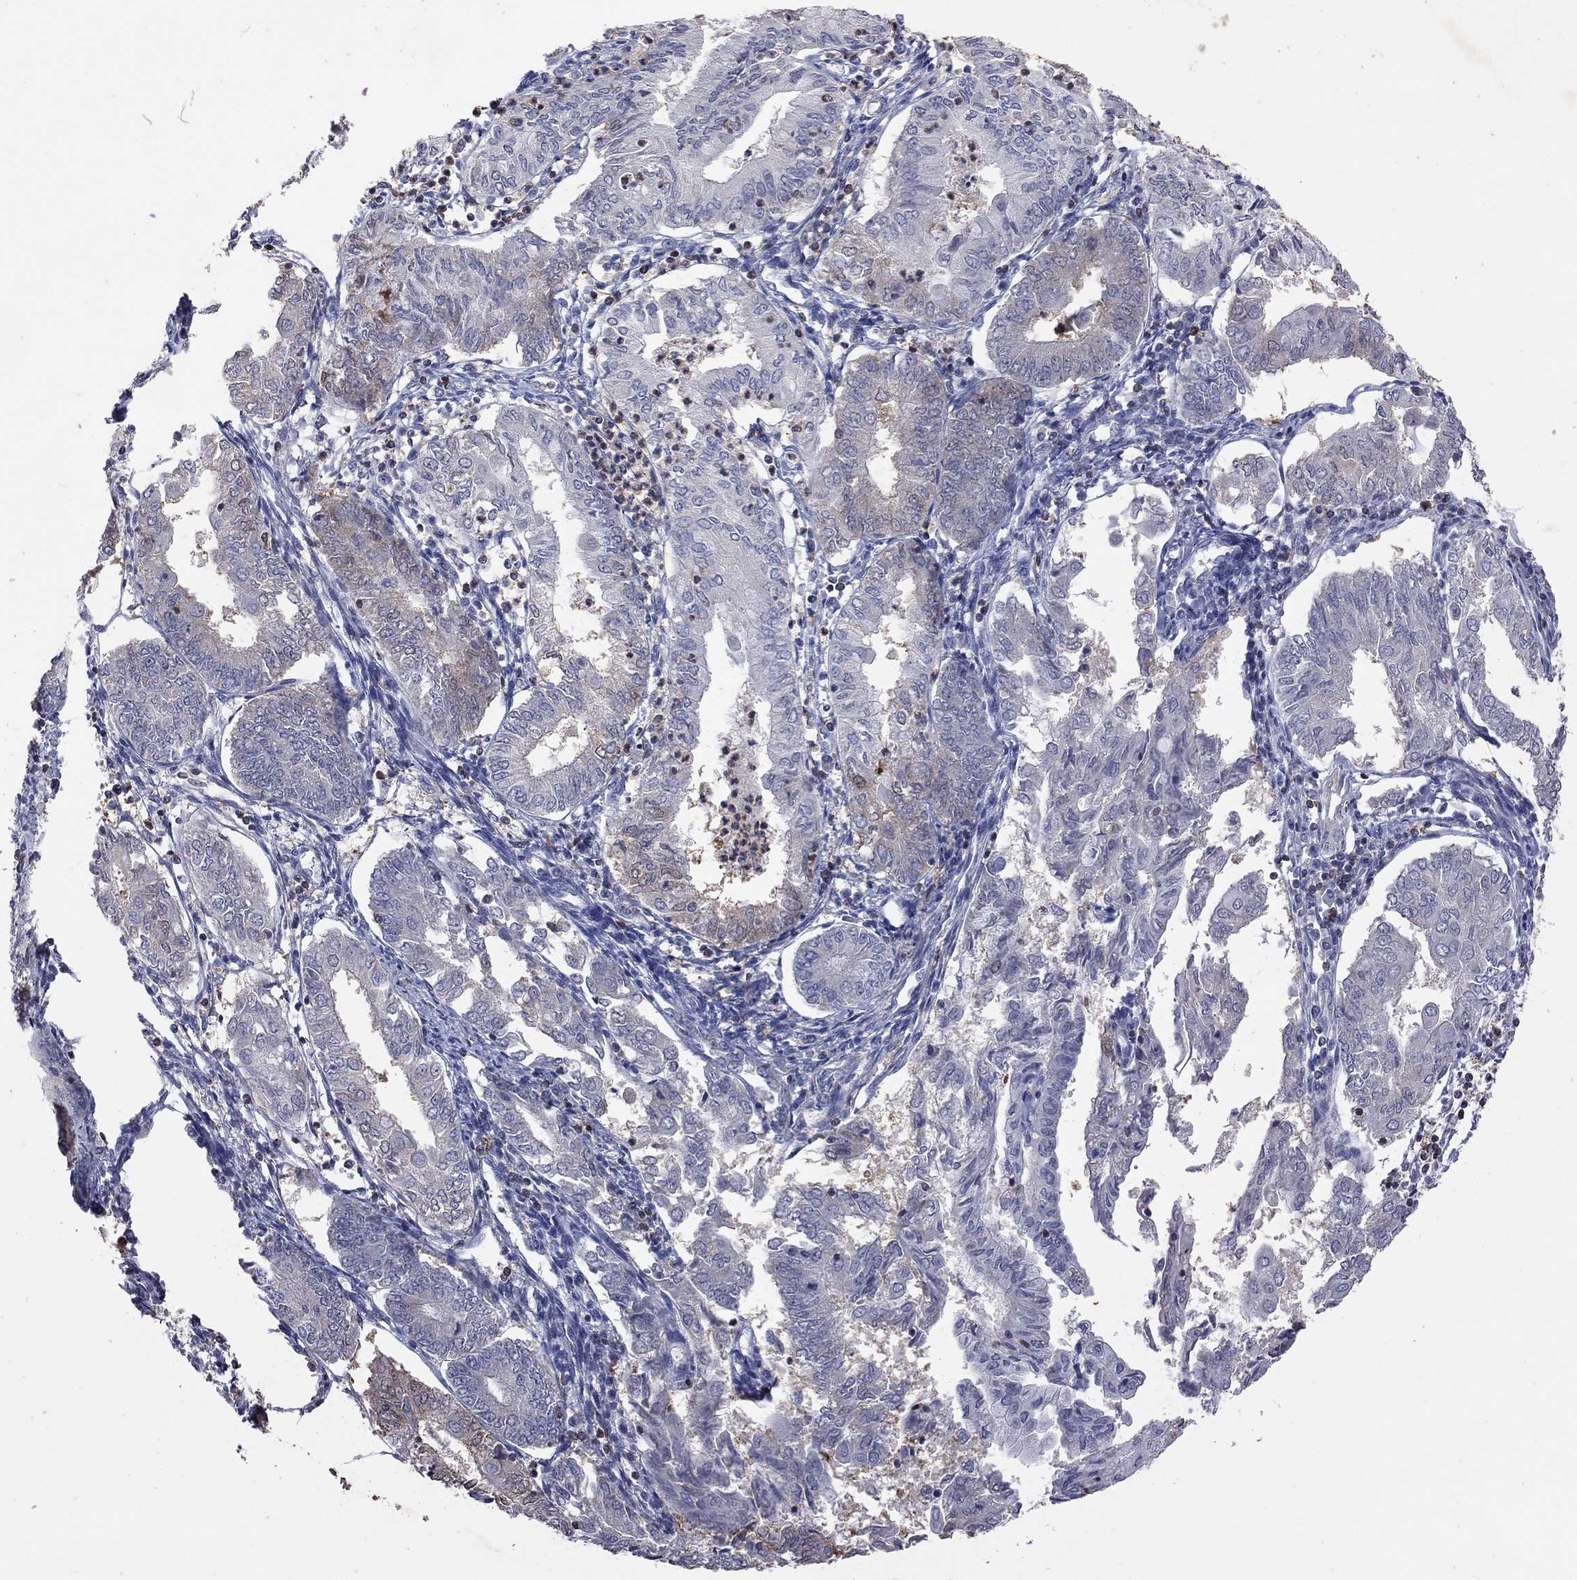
{"staining": {"intensity": "moderate", "quantity": "<25%", "location": "cytoplasmic/membranous"}, "tissue": "endometrial cancer", "cell_type": "Tumor cells", "image_type": "cancer", "snomed": [{"axis": "morphology", "description": "Adenocarcinoma, NOS"}, {"axis": "topography", "description": "Endometrium"}], "caption": "Immunohistochemical staining of adenocarcinoma (endometrial) demonstrates low levels of moderate cytoplasmic/membranous expression in about <25% of tumor cells.", "gene": "IPCEF1", "patient": {"sex": "female", "age": 68}}